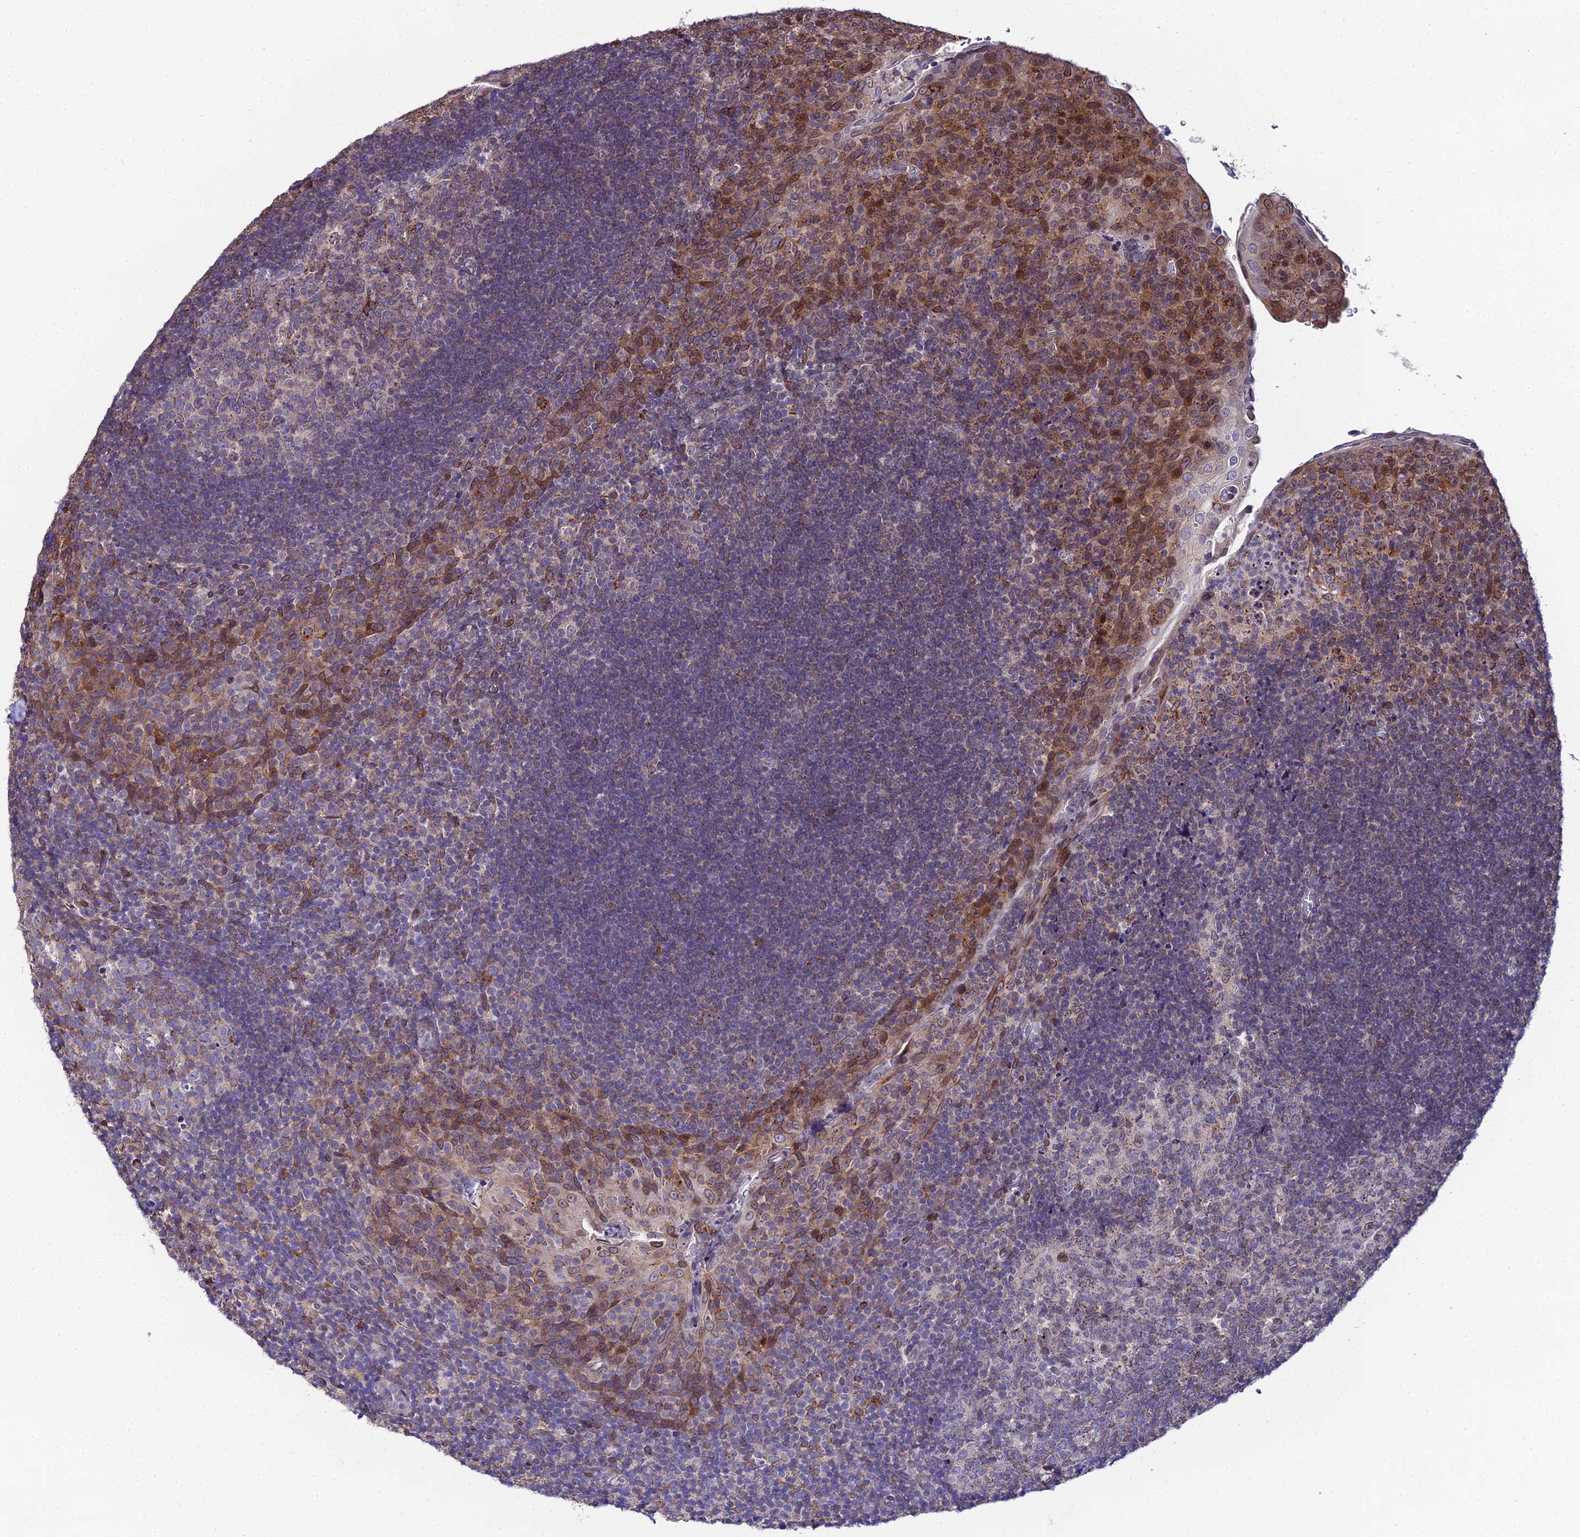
{"staining": {"intensity": "weak", "quantity": "25%-75%", "location": "cytoplasmic/membranous"}, "tissue": "tonsil", "cell_type": "Germinal center cells", "image_type": "normal", "snomed": [{"axis": "morphology", "description": "Normal tissue, NOS"}, {"axis": "topography", "description": "Tonsil"}], "caption": "Weak cytoplasmic/membranous positivity for a protein is seen in about 25%-75% of germinal center cells of benign tonsil using immunohistochemistry.", "gene": "DDX19A", "patient": {"sex": "male", "age": 17}}